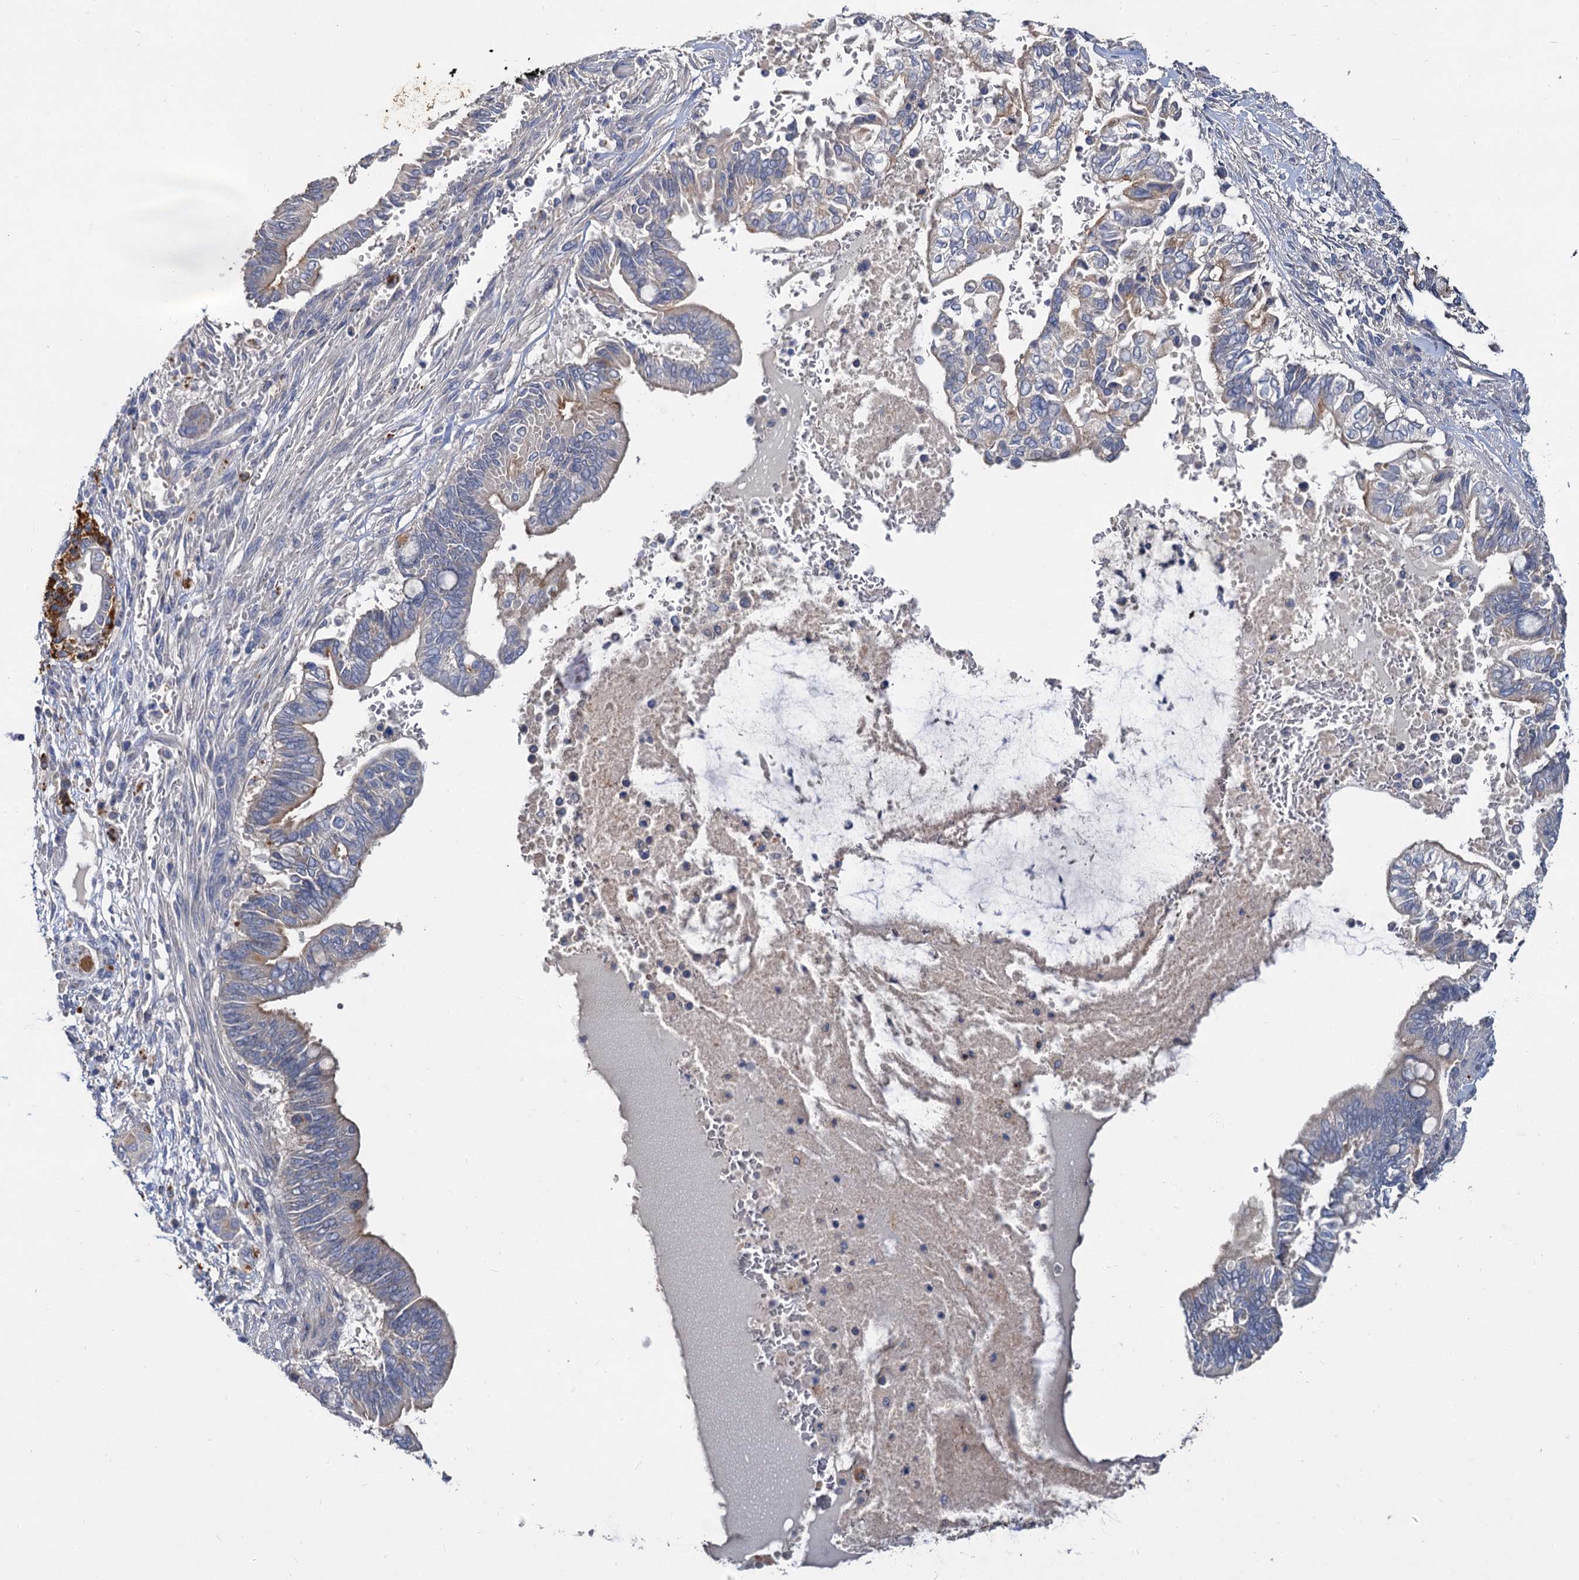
{"staining": {"intensity": "weak", "quantity": "<25%", "location": "cytoplasmic/membranous"}, "tissue": "pancreatic cancer", "cell_type": "Tumor cells", "image_type": "cancer", "snomed": [{"axis": "morphology", "description": "Adenocarcinoma, NOS"}, {"axis": "topography", "description": "Pancreas"}], "caption": "Tumor cells show no significant expression in adenocarcinoma (pancreatic).", "gene": "ATP9A", "patient": {"sex": "male", "age": 68}}